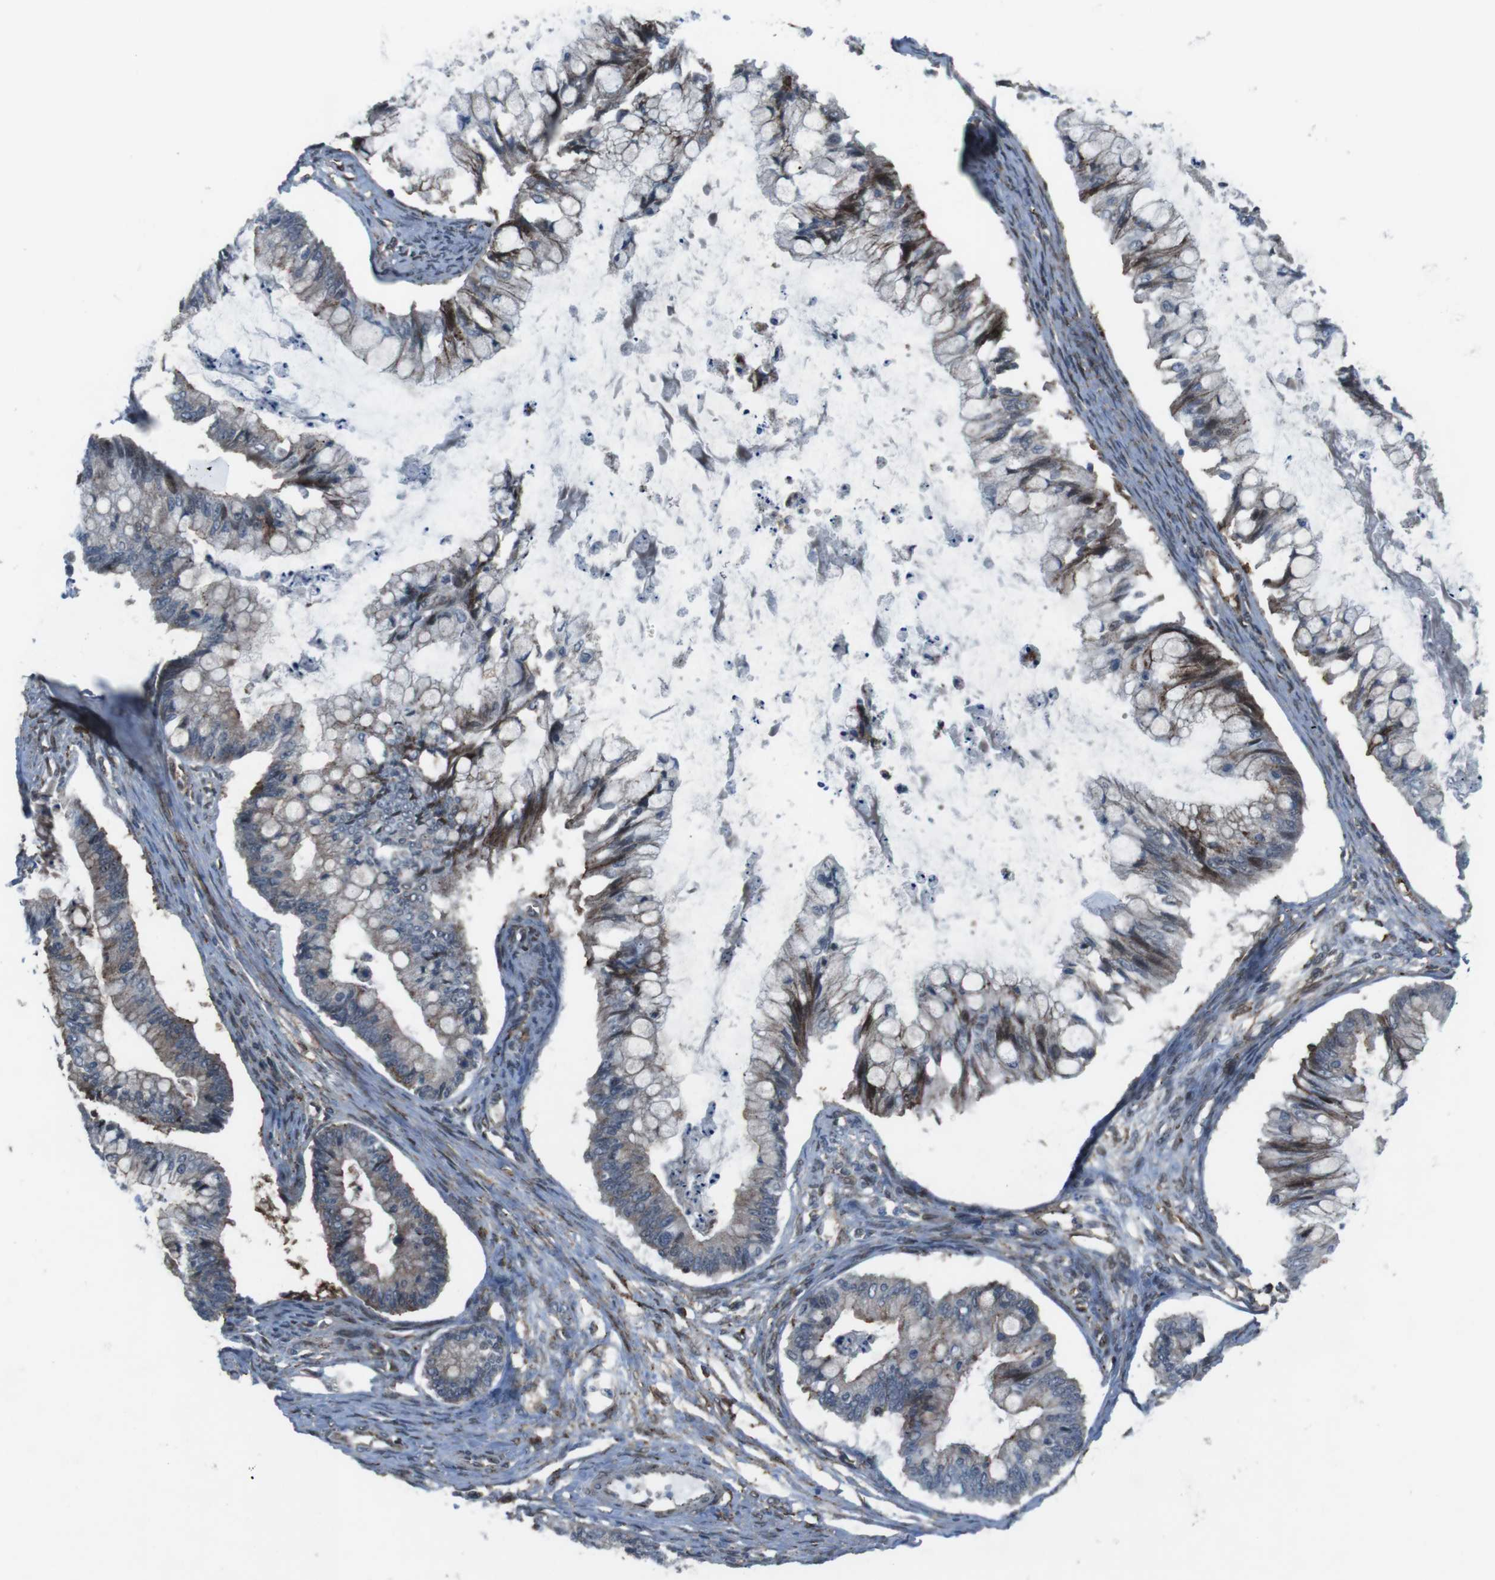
{"staining": {"intensity": "moderate", "quantity": "<25%", "location": "cytoplasmic/membranous"}, "tissue": "ovarian cancer", "cell_type": "Tumor cells", "image_type": "cancer", "snomed": [{"axis": "morphology", "description": "Cystadenocarcinoma, mucinous, NOS"}, {"axis": "topography", "description": "Ovary"}], "caption": "Immunohistochemical staining of ovarian cancer (mucinous cystadenocarcinoma) exhibits low levels of moderate cytoplasmic/membranous protein staining in approximately <25% of tumor cells. (IHC, brightfield microscopy, high magnification).", "gene": "GDF10", "patient": {"sex": "female", "age": 57}}